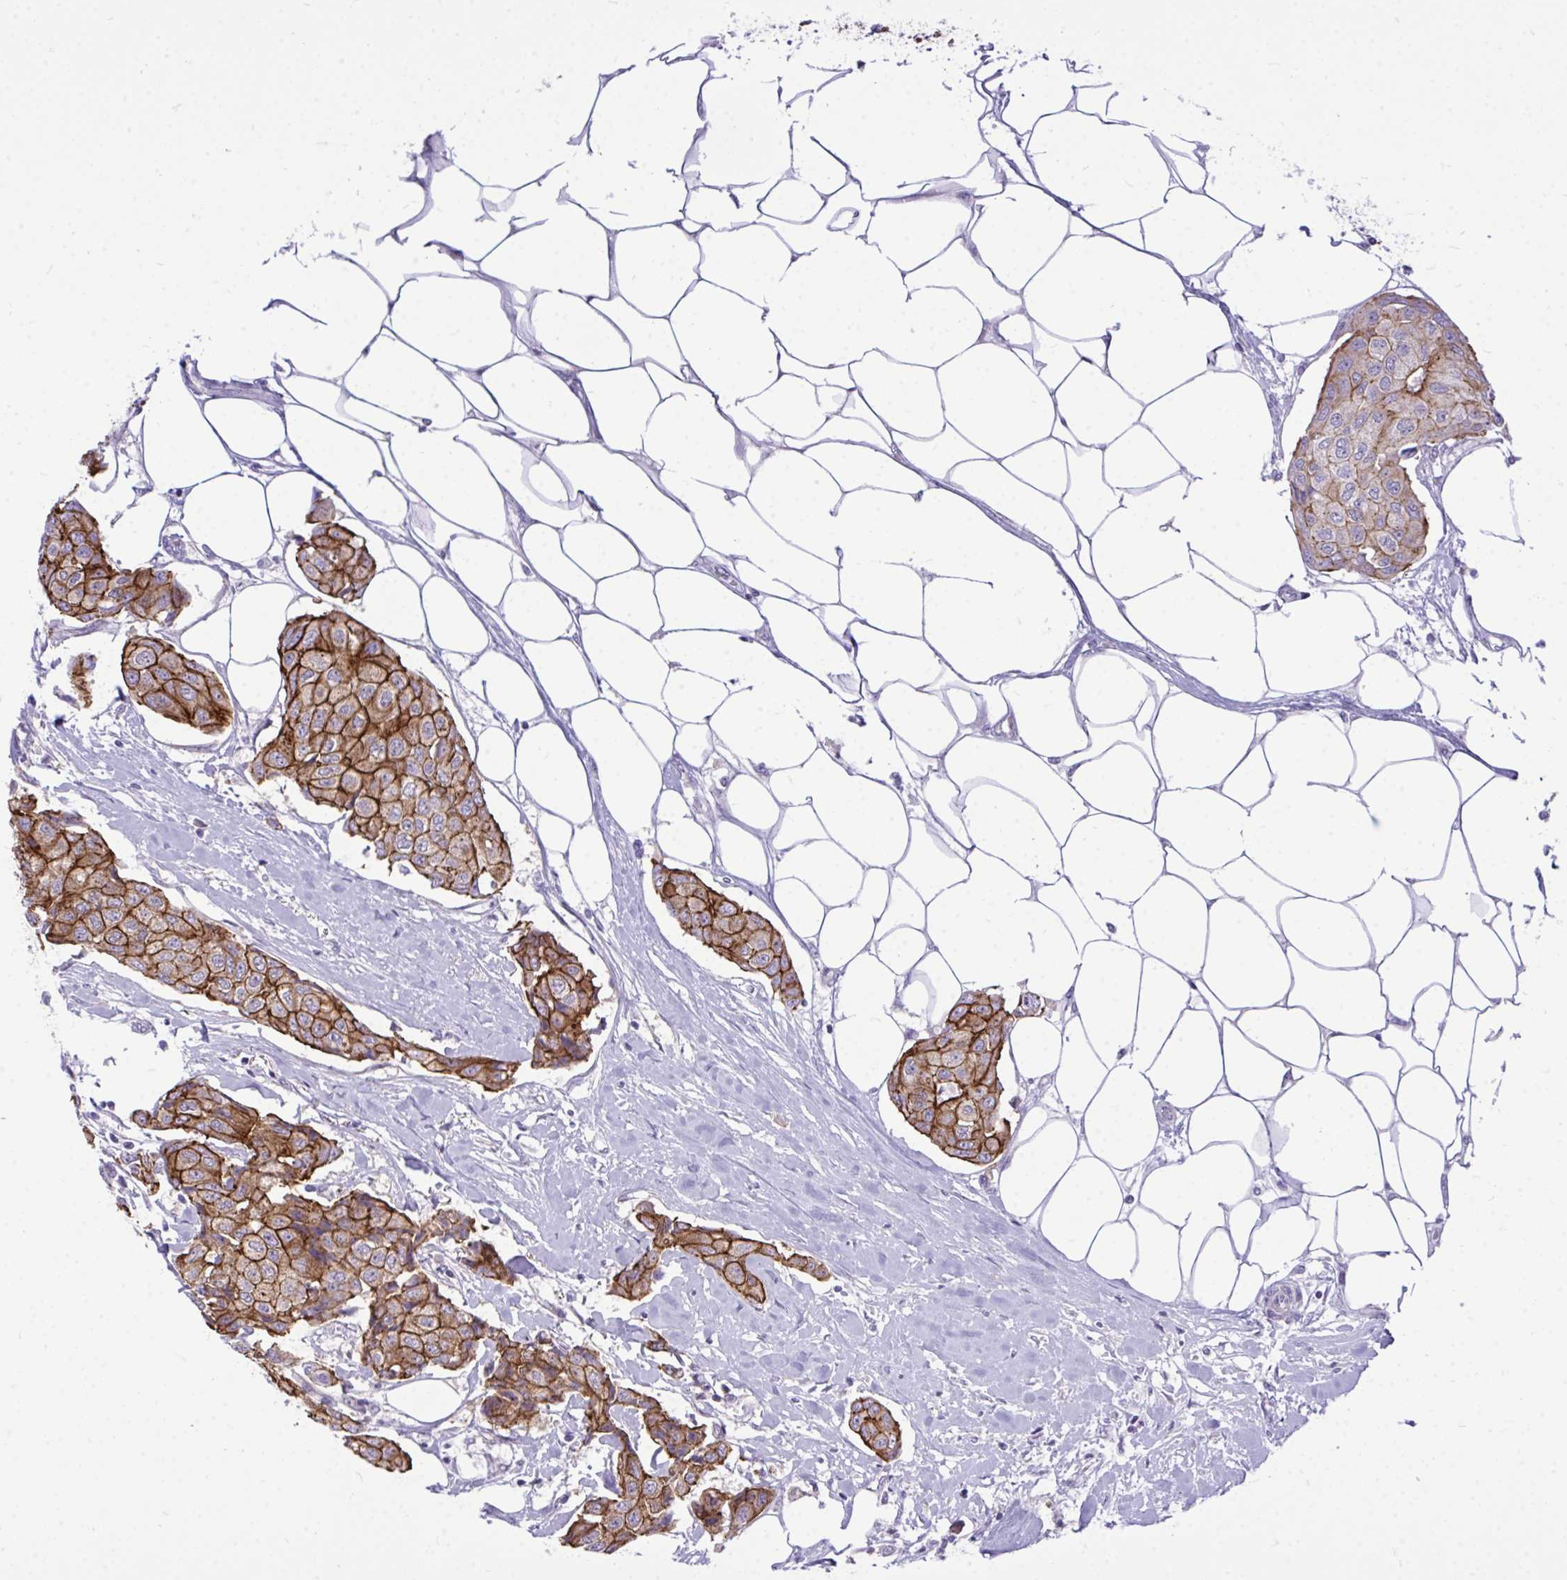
{"staining": {"intensity": "strong", "quantity": ">75%", "location": "cytoplasmic/membranous"}, "tissue": "breast cancer", "cell_type": "Tumor cells", "image_type": "cancer", "snomed": [{"axis": "morphology", "description": "Duct carcinoma"}, {"axis": "topography", "description": "Breast"}, {"axis": "topography", "description": "Lymph node"}], "caption": "Protein expression analysis of human breast cancer (intraductal carcinoma) reveals strong cytoplasmic/membranous positivity in approximately >75% of tumor cells.", "gene": "SPTBN2", "patient": {"sex": "female", "age": 80}}